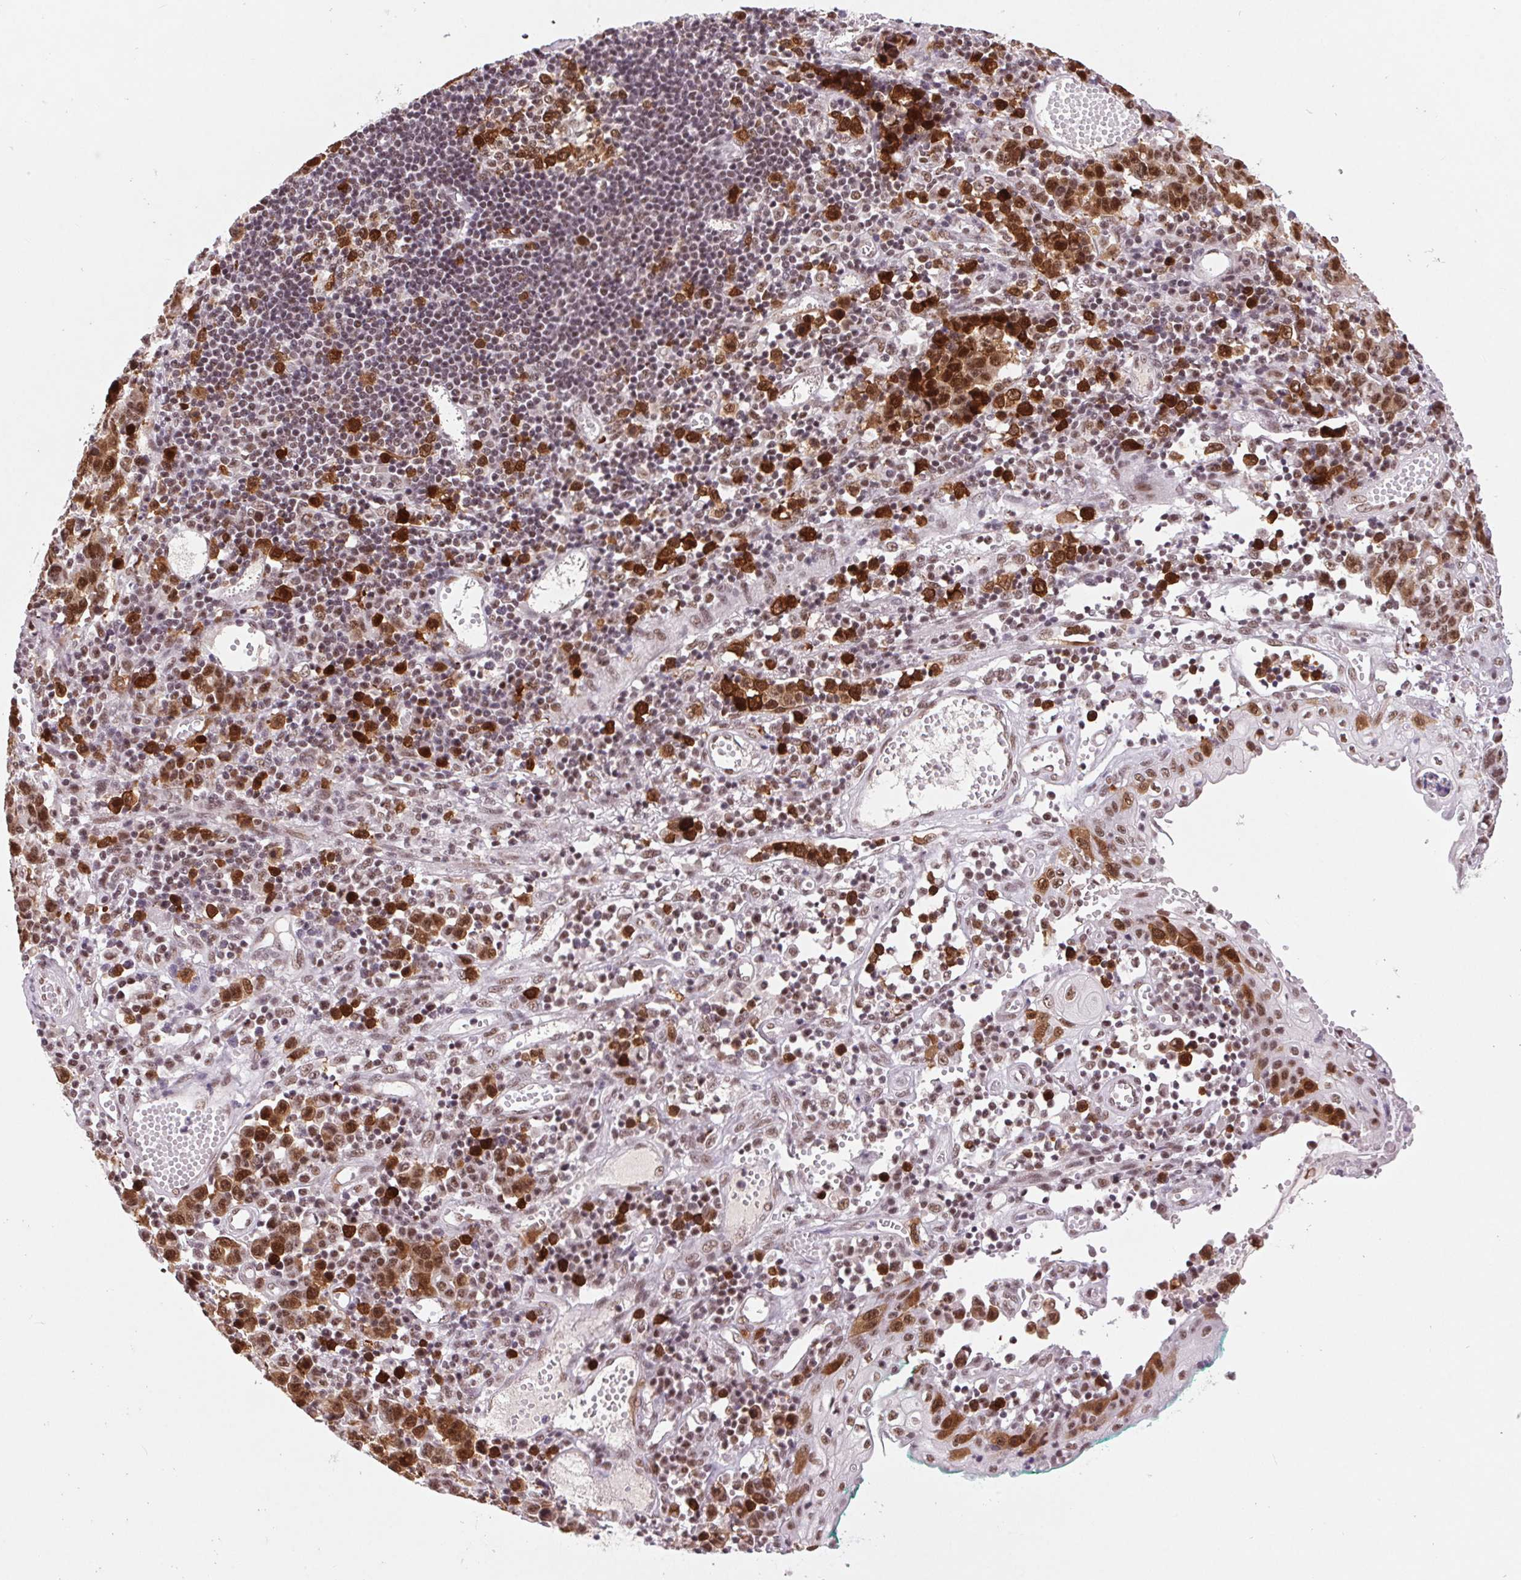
{"staining": {"intensity": "strong", "quantity": ">75%", "location": "cytoplasmic/membranous,nuclear"}, "tissue": "stomach cancer", "cell_type": "Tumor cells", "image_type": "cancer", "snomed": [{"axis": "morphology", "description": "Adenocarcinoma, NOS"}, {"axis": "topography", "description": "Stomach, upper"}], "caption": "Stomach adenocarcinoma was stained to show a protein in brown. There is high levels of strong cytoplasmic/membranous and nuclear expression in approximately >75% of tumor cells. Immunohistochemistry stains the protein of interest in brown and the nuclei are stained blue.", "gene": "CD2BP2", "patient": {"sex": "male", "age": 69}}